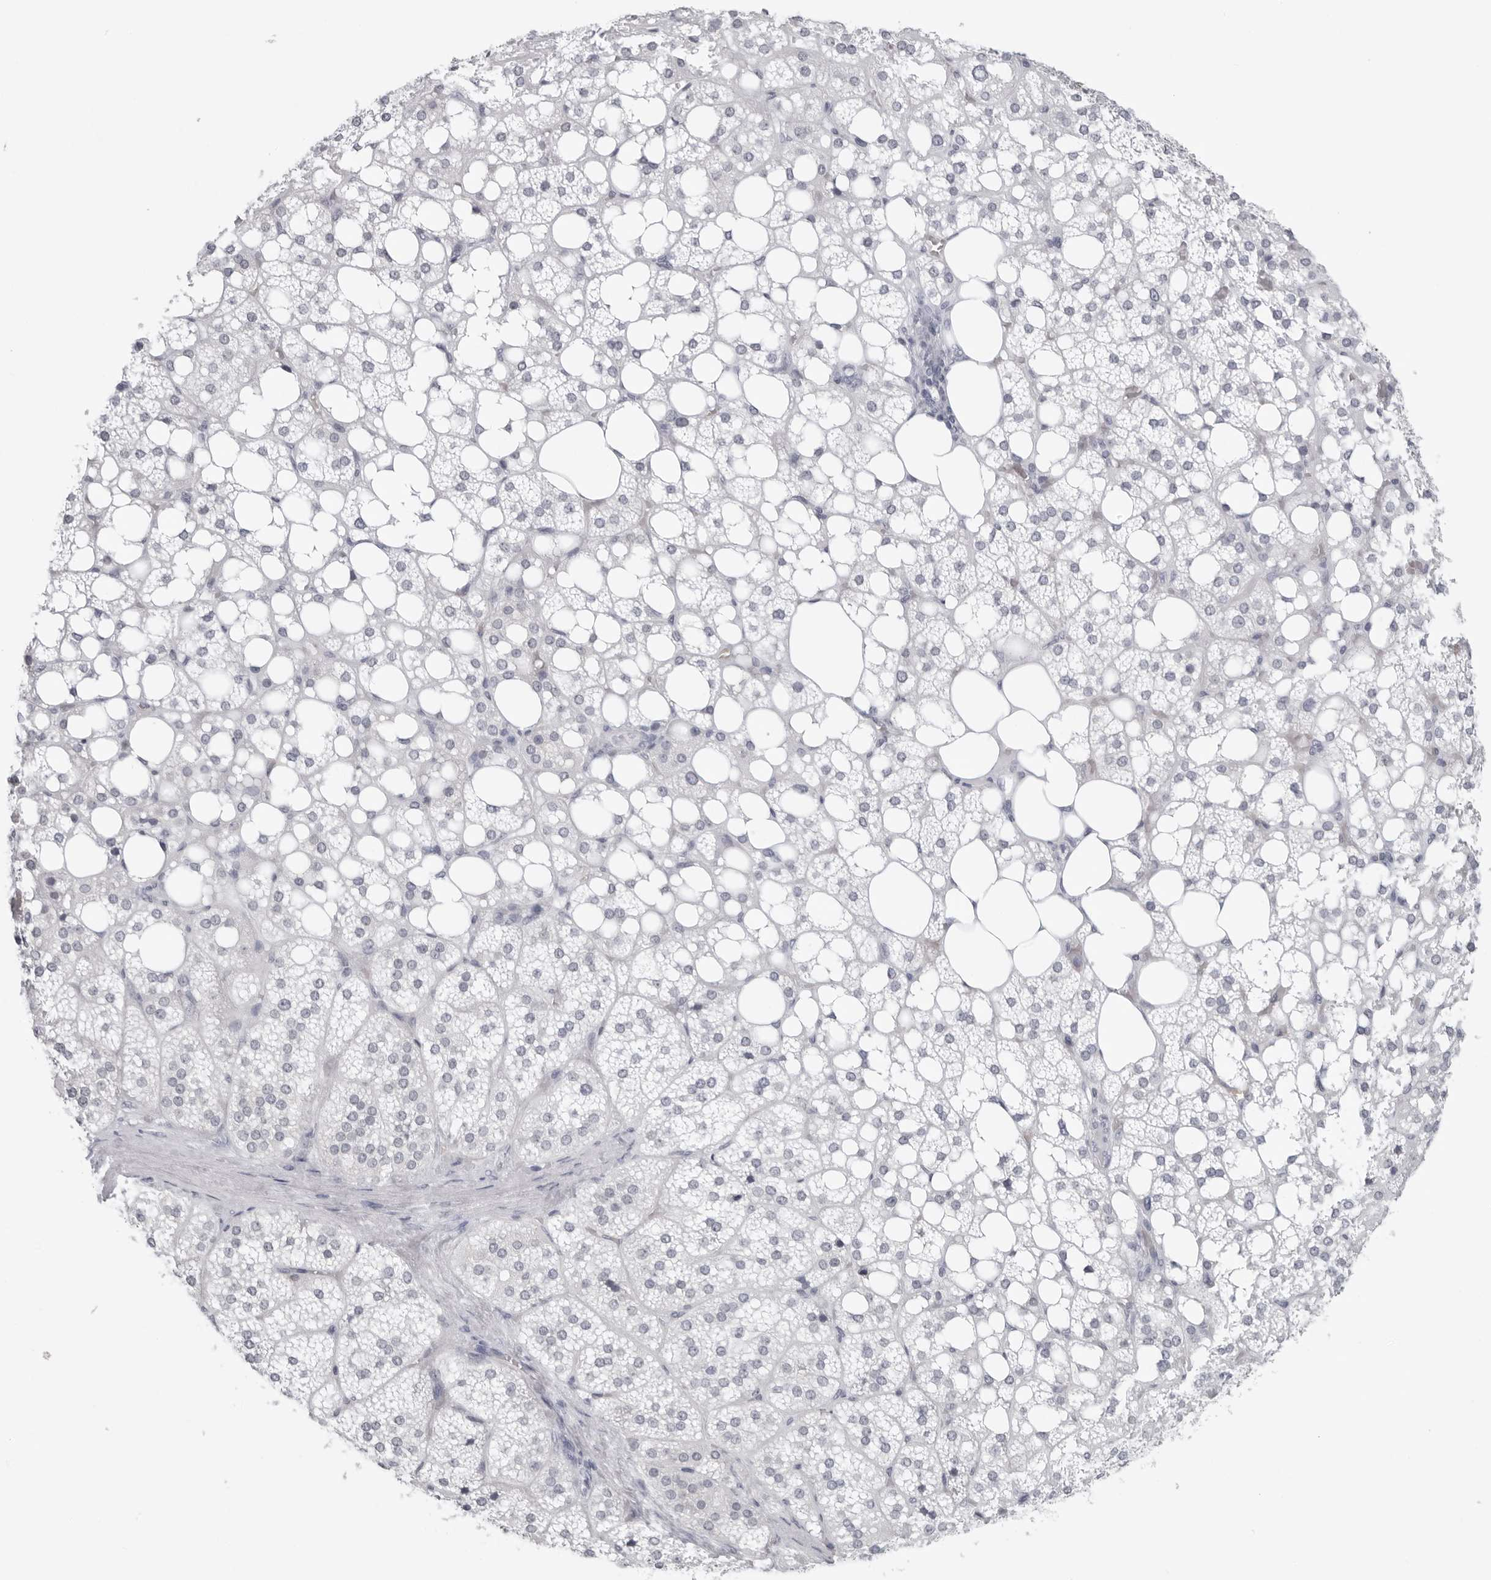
{"staining": {"intensity": "negative", "quantity": "none", "location": "none"}, "tissue": "adrenal gland", "cell_type": "Glandular cells", "image_type": "normal", "snomed": [{"axis": "morphology", "description": "Normal tissue, NOS"}, {"axis": "topography", "description": "Adrenal gland"}], "caption": "This histopathology image is of unremarkable adrenal gland stained with immunohistochemistry (IHC) to label a protein in brown with the nuclei are counter-stained blue. There is no staining in glandular cells. (DAB immunohistochemistry (IHC) visualized using brightfield microscopy, high magnification).", "gene": "EPB41", "patient": {"sex": "female", "age": 59}}